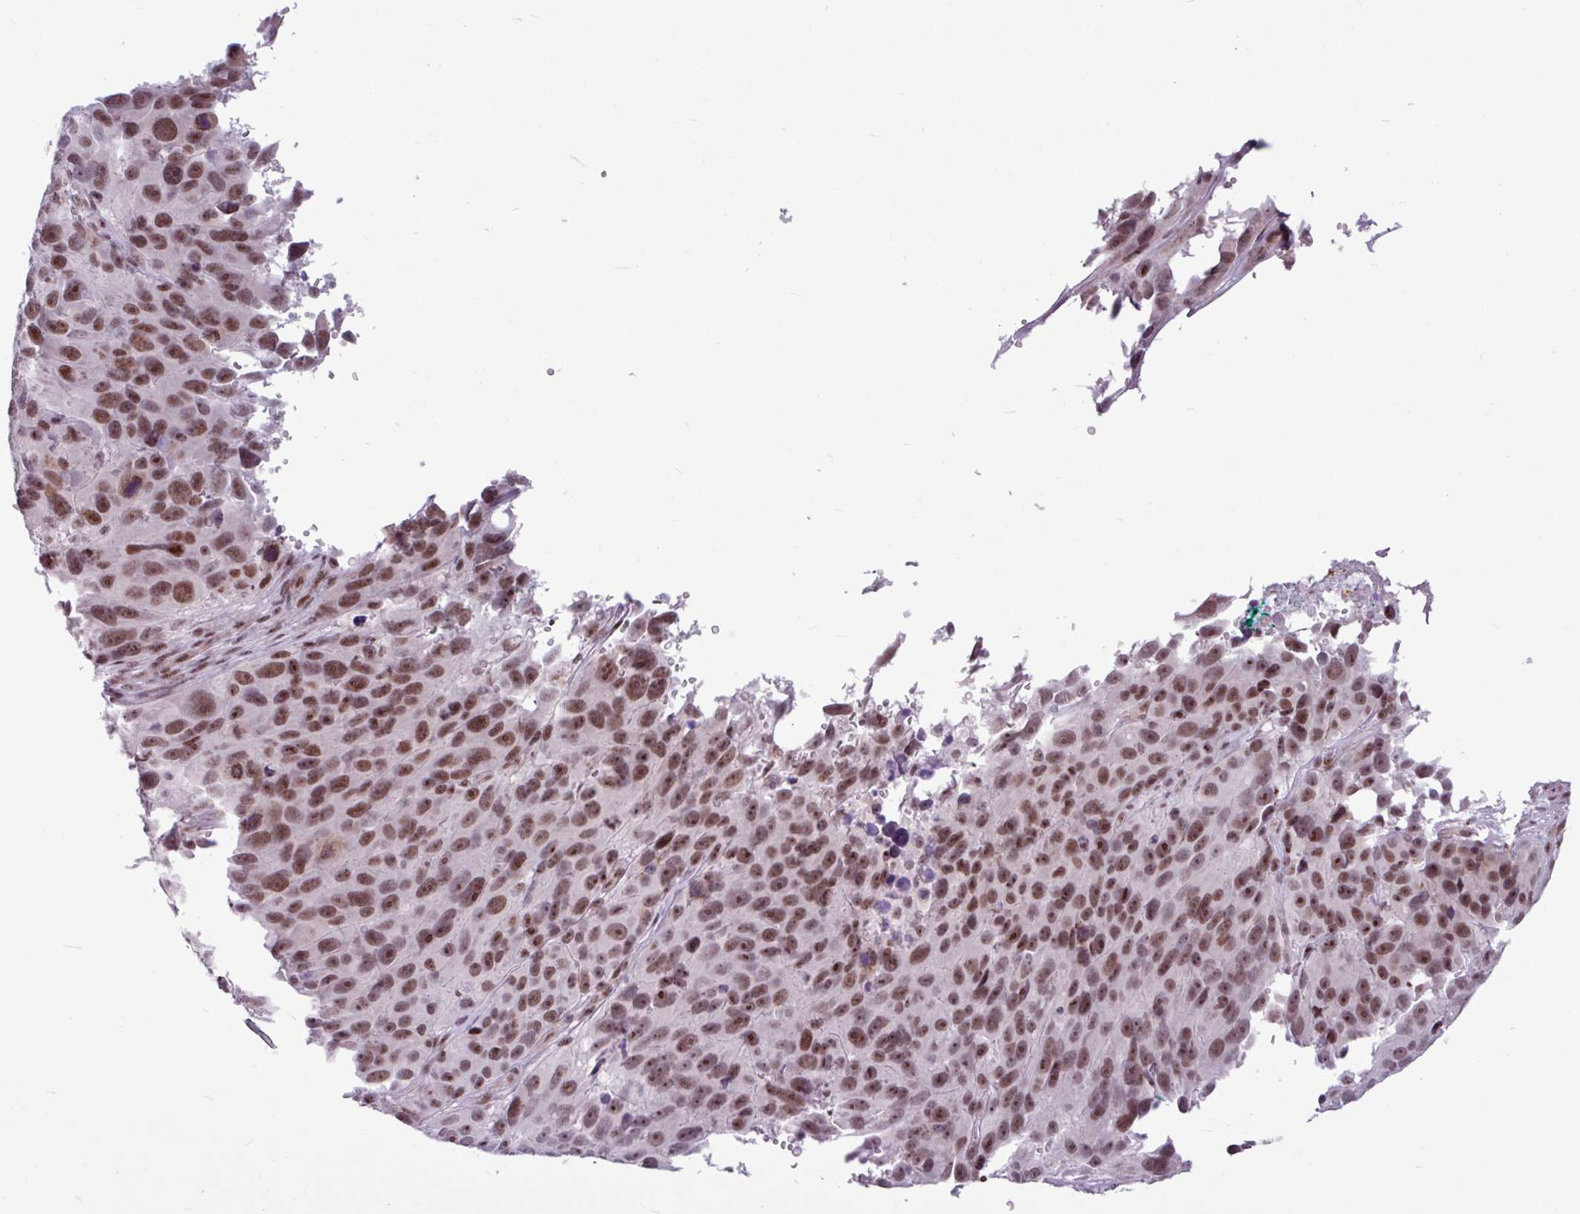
{"staining": {"intensity": "moderate", "quantity": ">75%", "location": "nuclear"}, "tissue": "melanoma", "cell_type": "Tumor cells", "image_type": "cancer", "snomed": [{"axis": "morphology", "description": "Malignant melanoma, NOS"}, {"axis": "topography", "description": "Skin"}], "caption": "Immunohistochemical staining of malignant melanoma demonstrates moderate nuclear protein staining in about >75% of tumor cells.", "gene": "UTP18", "patient": {"sex": "male", "age": 84}}